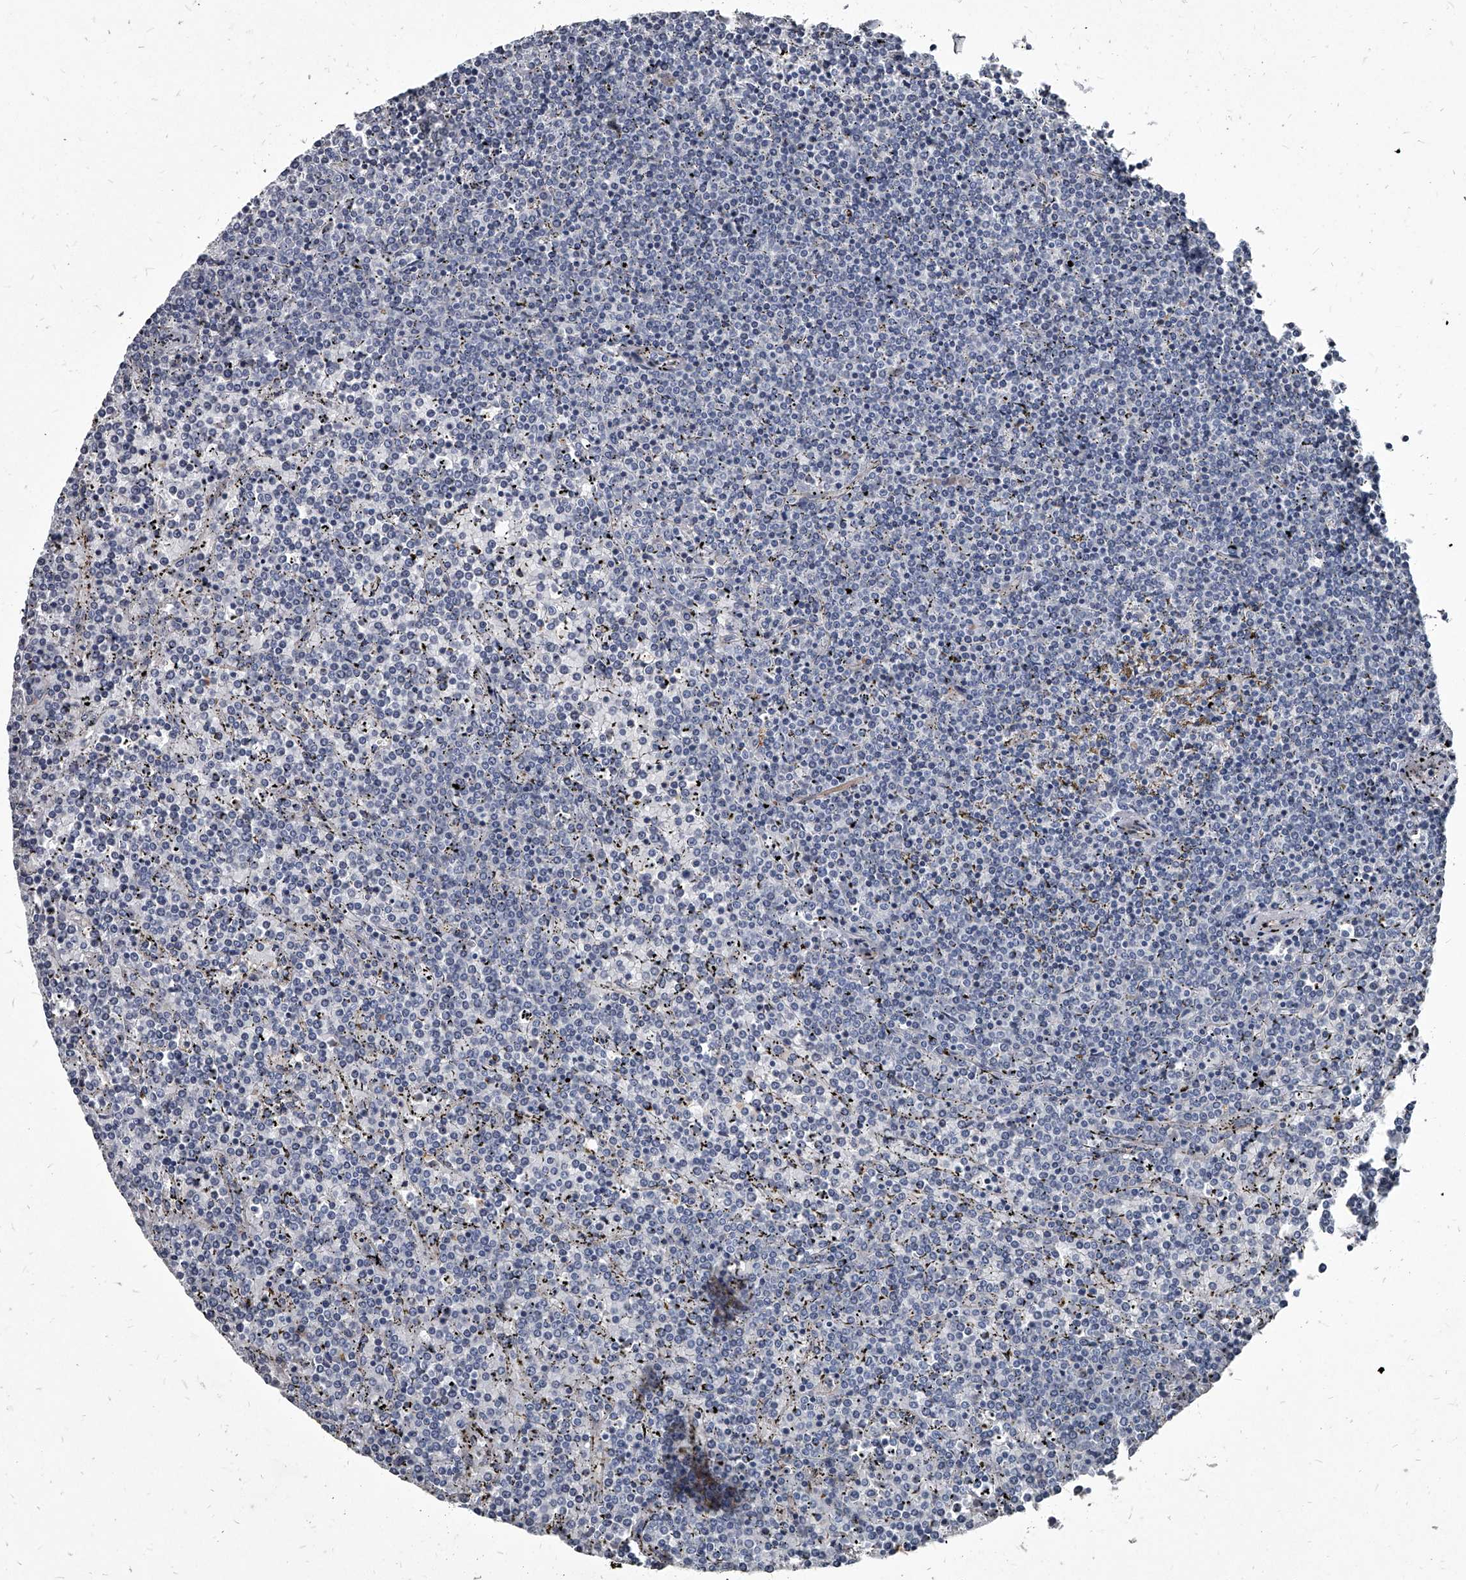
{"staining": {"intensity": "negative", "quantity": "none", "location": "none"}, "tissue": "lymphoma", "cell_type": "Tumor cells", "image_type": "cancer", "snomed": [{"axis": "morphology", "description": "Malignant lymphoma, non-Hodgkin's type, Low grade"}, {"axis": "topography", "description": "Spleen"}], "caption": "An IHC image of lymphoma is shown. There is no staining in tumor cells of lymphoma.", "gene": "PGLYRP3", "patient": {"sex": "female", "age": 19}}